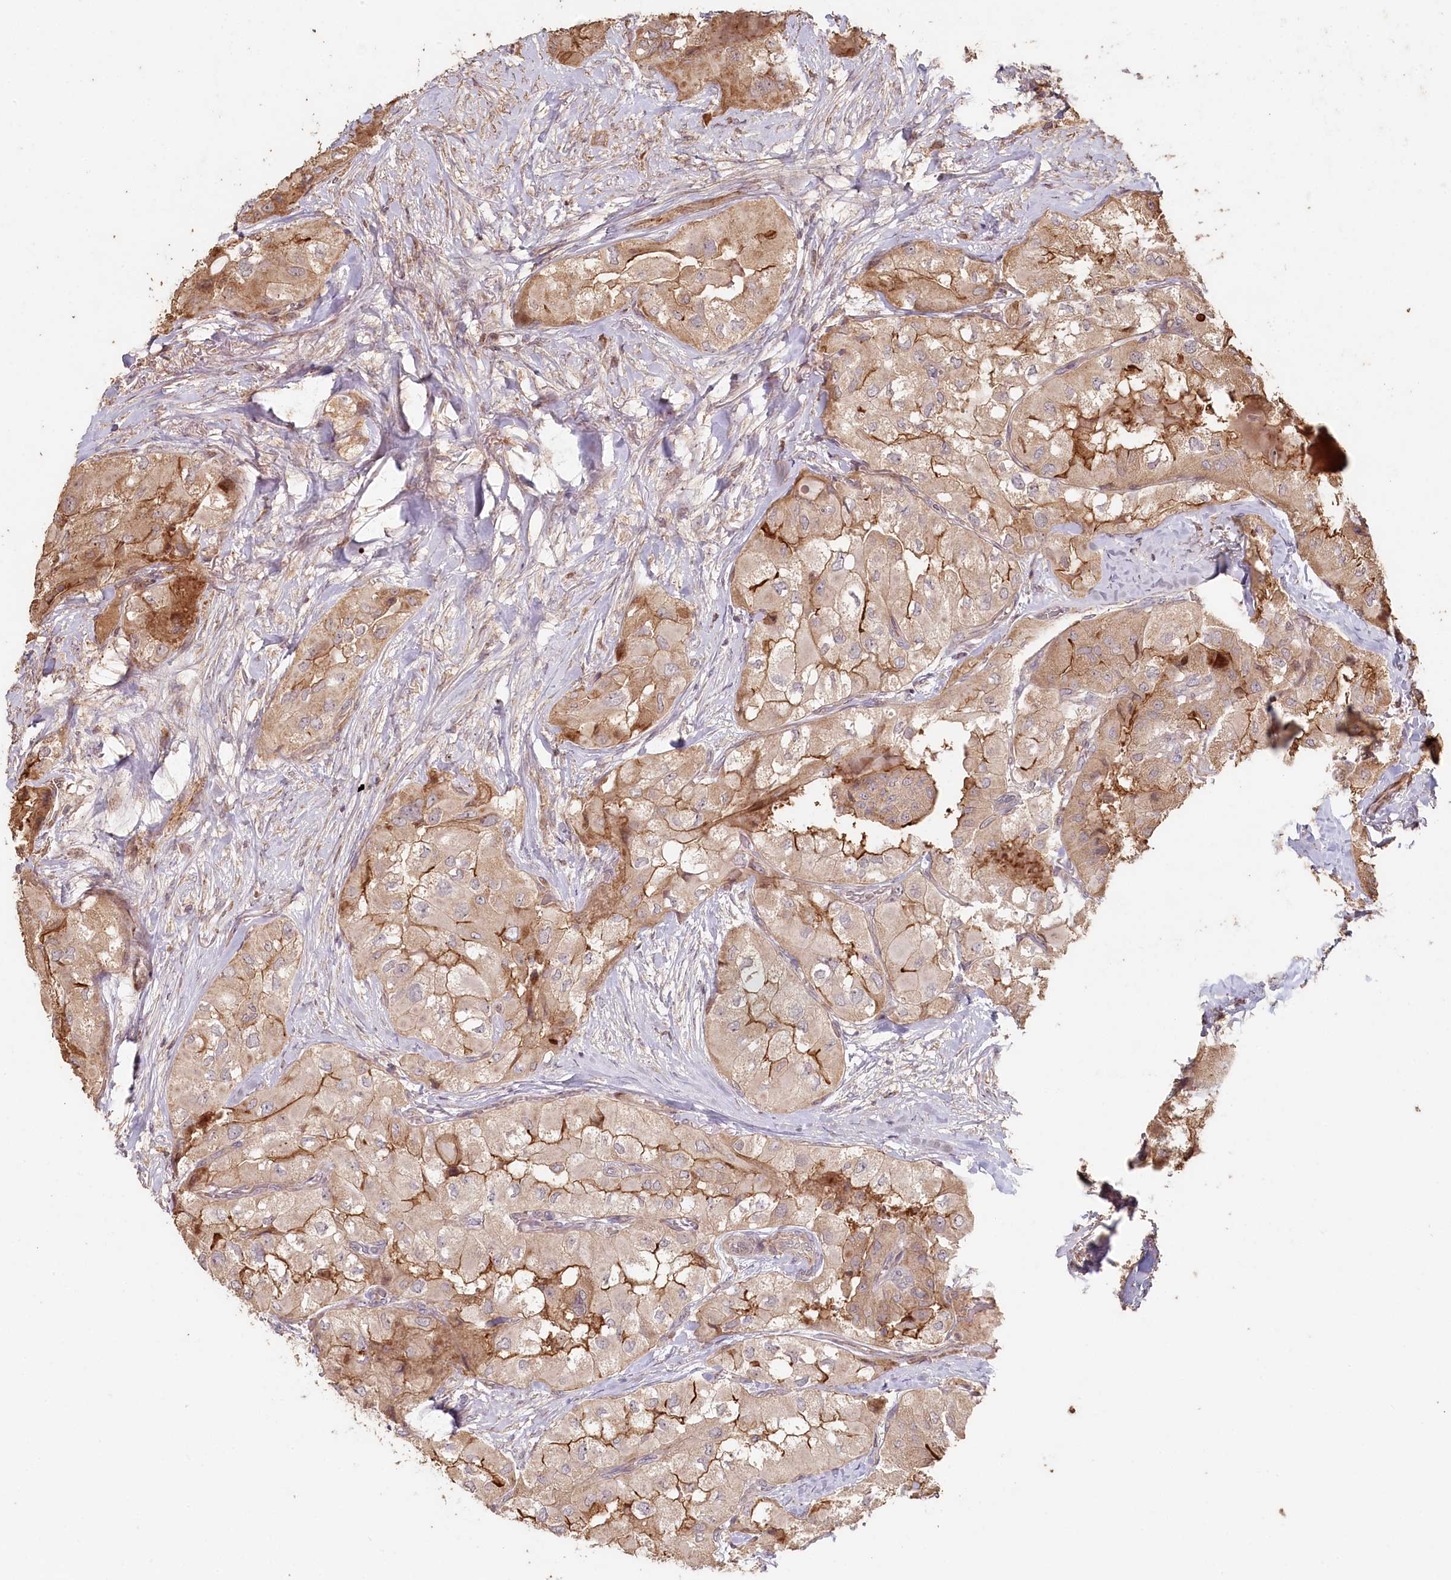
{"staining": {"intensity": "moderate", "quantity": "25%-75%", "location": "cytoplasmic/membranous"}, "tissue": "thyroid cancer", "cell_type": "Tumor cells", "image_type": "cancer", "snomed": [{"axis": "morphology", "description": "Papillary adenocarcinoma, NOS"}, {"axis": "topography", "description": "Thyroid gland"}], "caption": "A high-resolution photomicrograph shows IHC staining of papillary adenocarcinoma (thyroid), which demonstrates moderate cytoplasmic/membranous positivity in about 25%-75% of tumor cells. The staining is performed using DAB (3,3'-diaminobenzidine) brown chromogen to label protein expression. The nuclei are counter-stained blue using hematoxylin.", "gene": "HAL", "patient": {"sex": "female", "age": 59}}